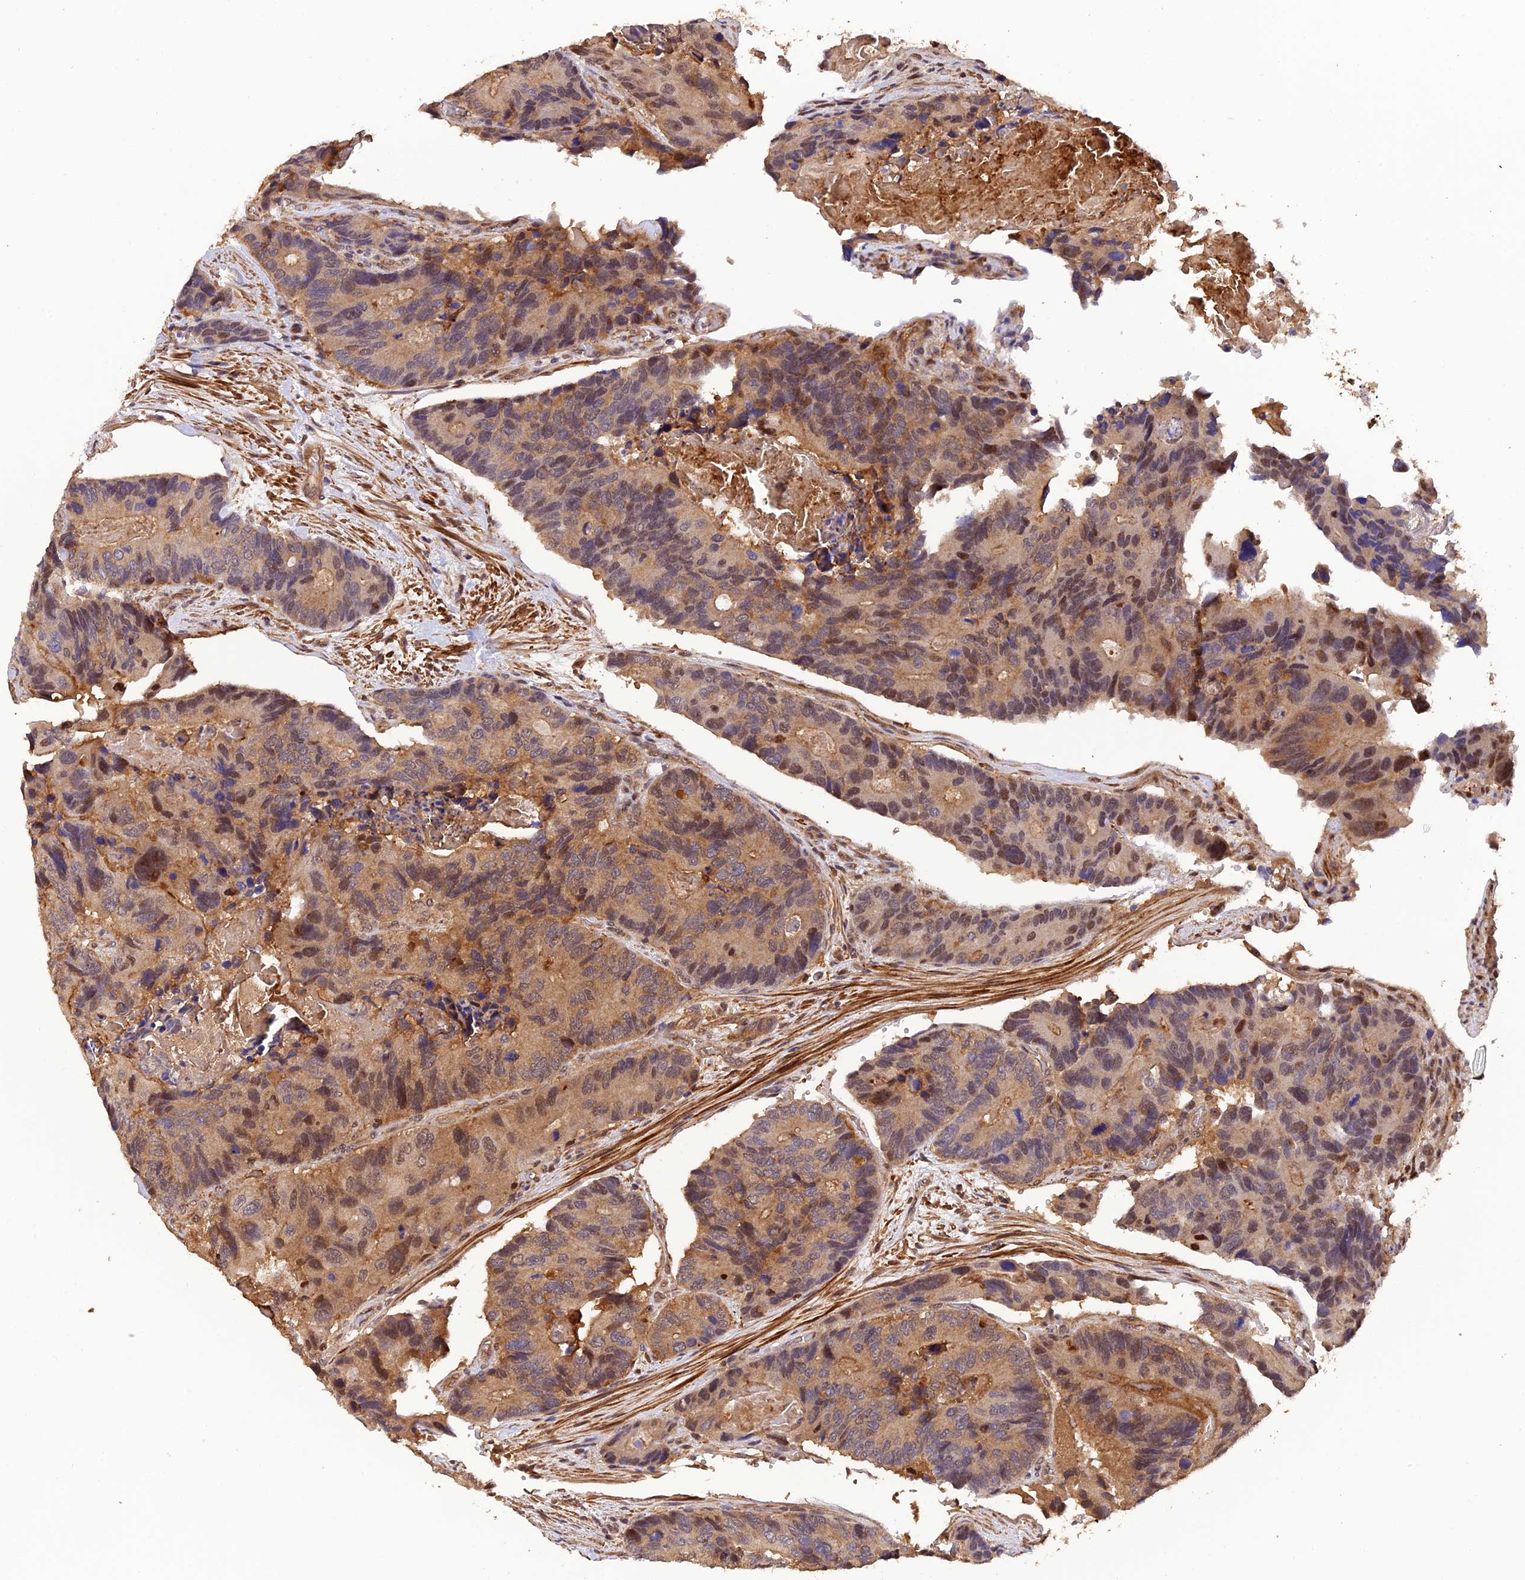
{"staining": {"intensity": "weak", "quantity": ">75%", "location": "cytoplasmic/membranous,nuclear"}, "tissue": "colorectal cancer", "cell_type": "Tumor cells", "image_type": "cancer", "snomed": [{"axis": "morphology", "description": "Adenocarcinoma, NOS"}, {"axis": "topography", "description": "Colon"}], "caption": "Colorectal cancer (adenocarcinoma) stained with immunohistochemistry (IHC) exhibits weak cytoplasmic/membranous and nuclear positivity in about >75% of tumor cells.", "gene": "PSMB3", "patient": {"sex": "male", "age": 84}}